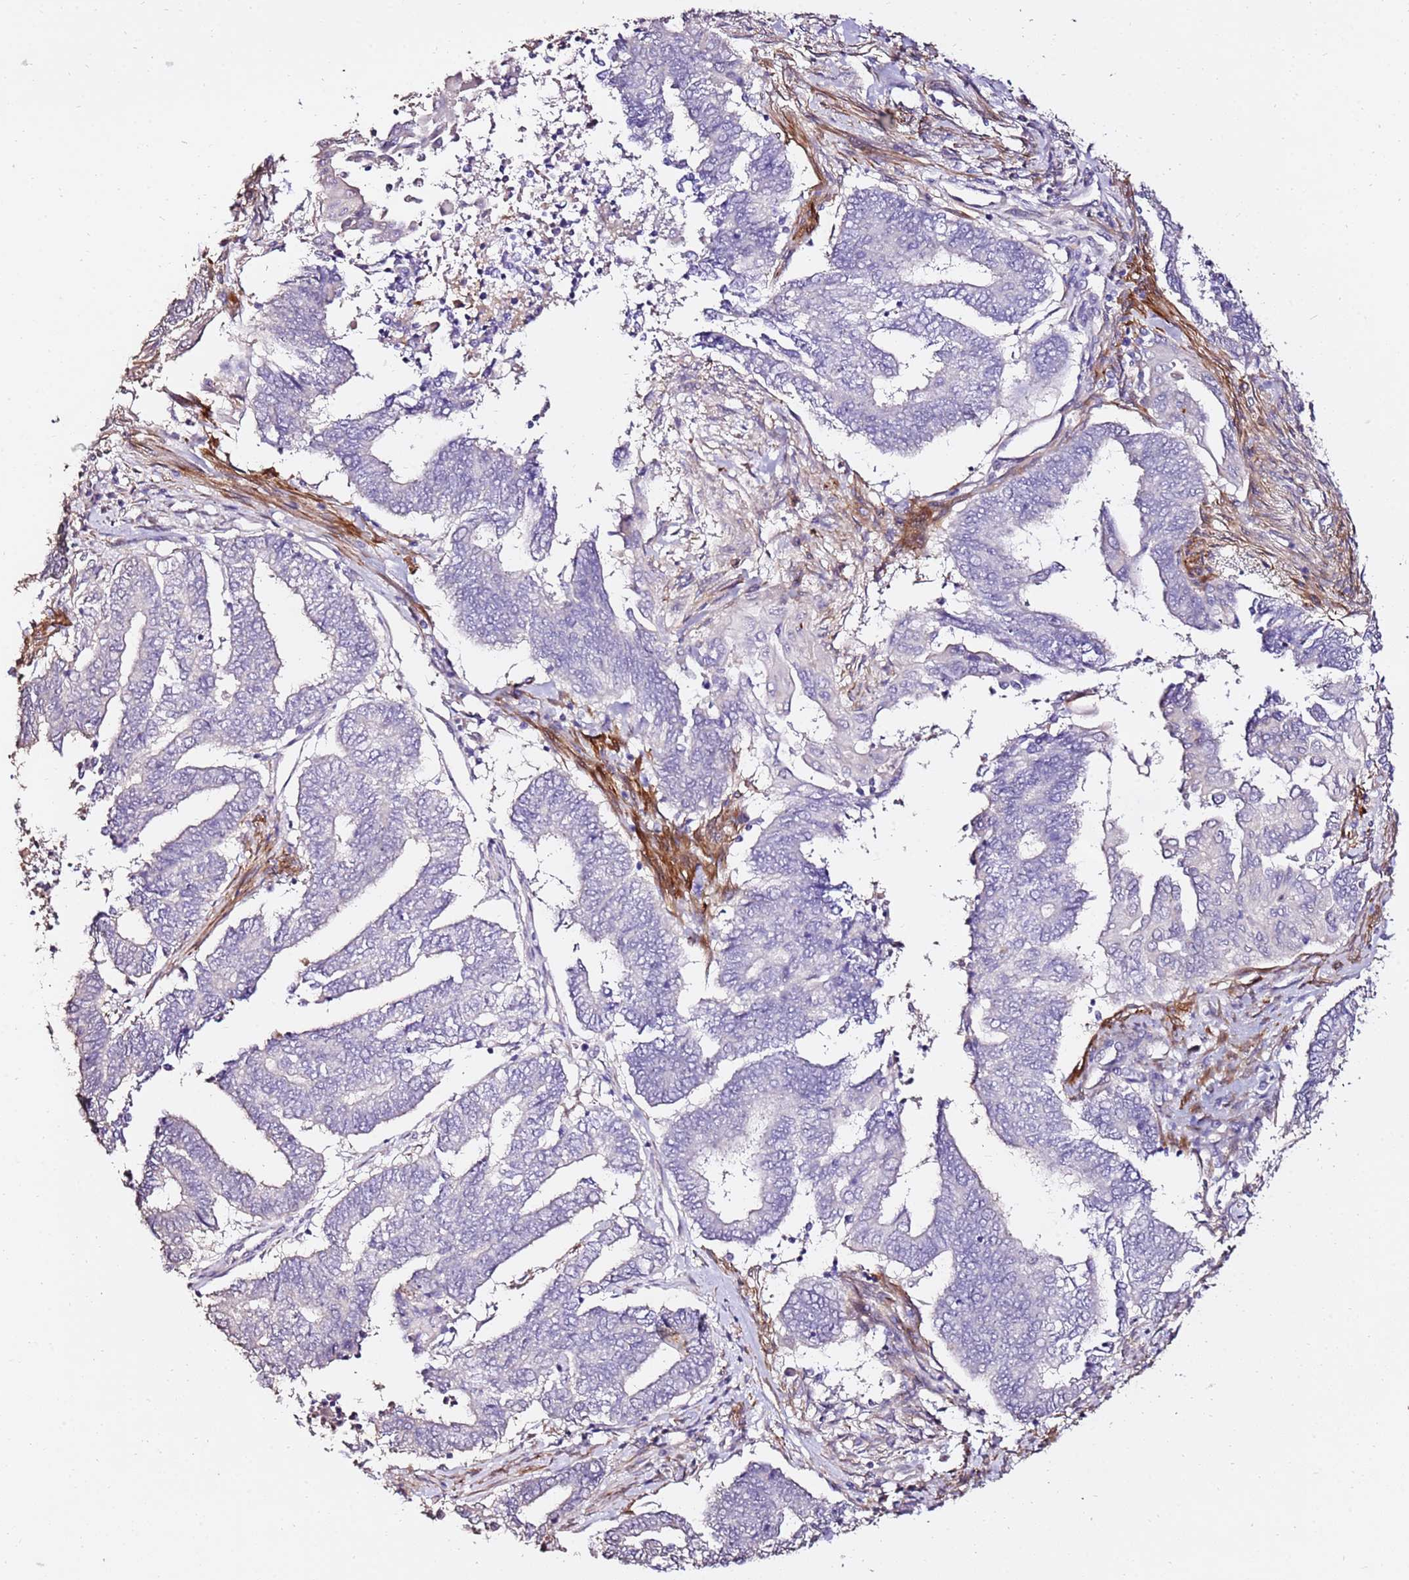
{"staining": {"intensity": "negative", "quantity": "none", "location": "none"}, "tissue": "endometrial cancer", "cell_type": "Tumor cells", "image_type": "cancer", "snomed": [{"axis": "morphology", "description": "Adenocarcinoma, NOS"}, {"axis": "topography", "description": "Uterus"}, {"axis": "topography", "description": "Endometrium"}], "caption": "IHC photomicrograph of human endometrial cancer stained for a protein (brown), which exhibits no positivity in tumor cells.", "gene": "ART5", "patient": {"sex": "female", "age": 70}}